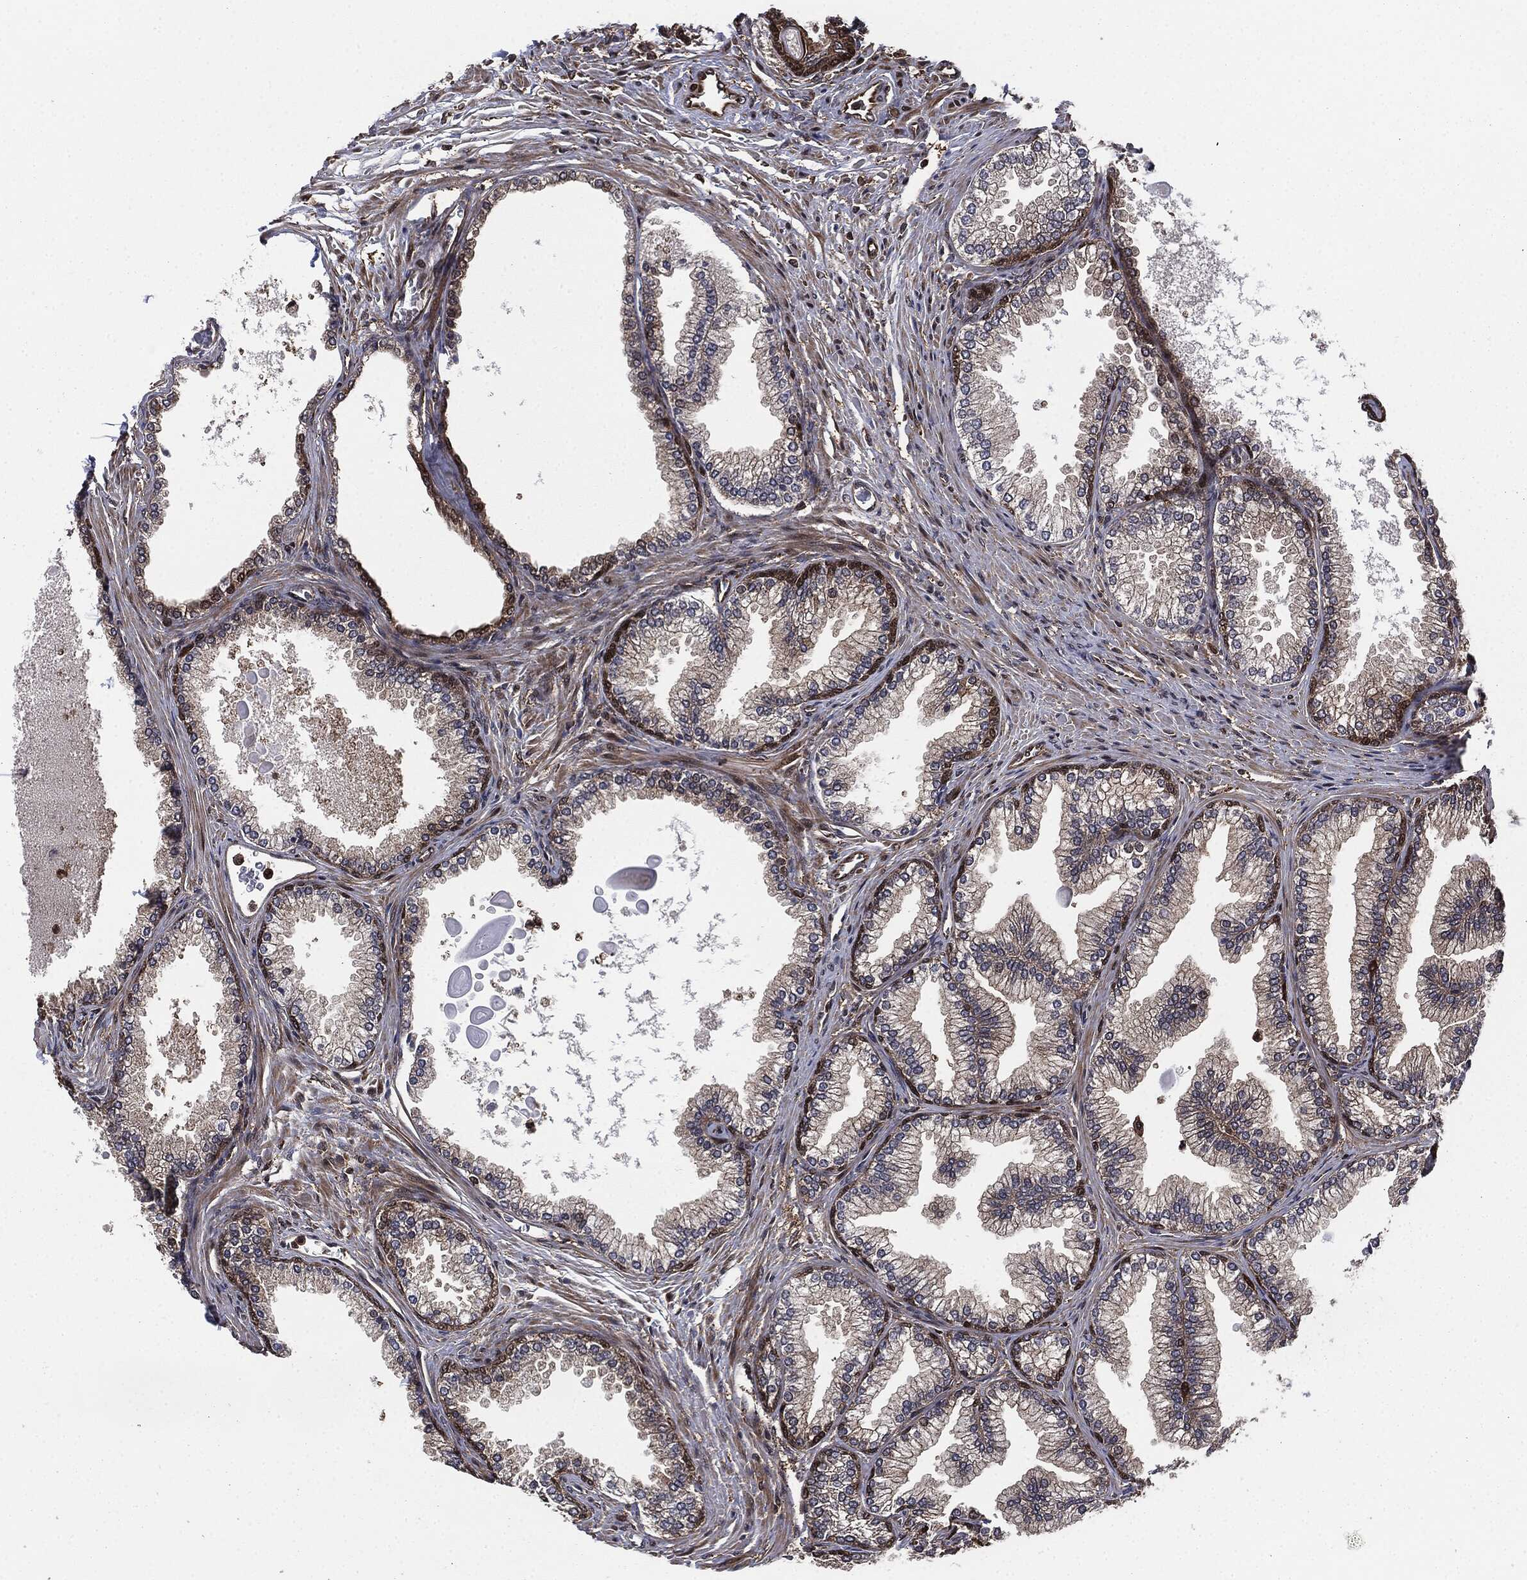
{"staining": {"intensity": "moderate", "quantity": "25%-75%", "location": "cytoplasmic/membranous"}, "tissue": "prostate", "cell_type": "Glandular cells", "image_type": "normal", "snomed": [{"axis": "morphology", "description": "Normal tissue, NOS"}, {"axis": "topography", "description": "Prostate"}], "caption": "The micrograph exhibits staining of benign prostate, revealing moderate cytoplasmic/membranous protein staining (brown color) within glandular cells.", "gene": "RAP1GDS1", "patient": {"sex": "male", "age": 72}}